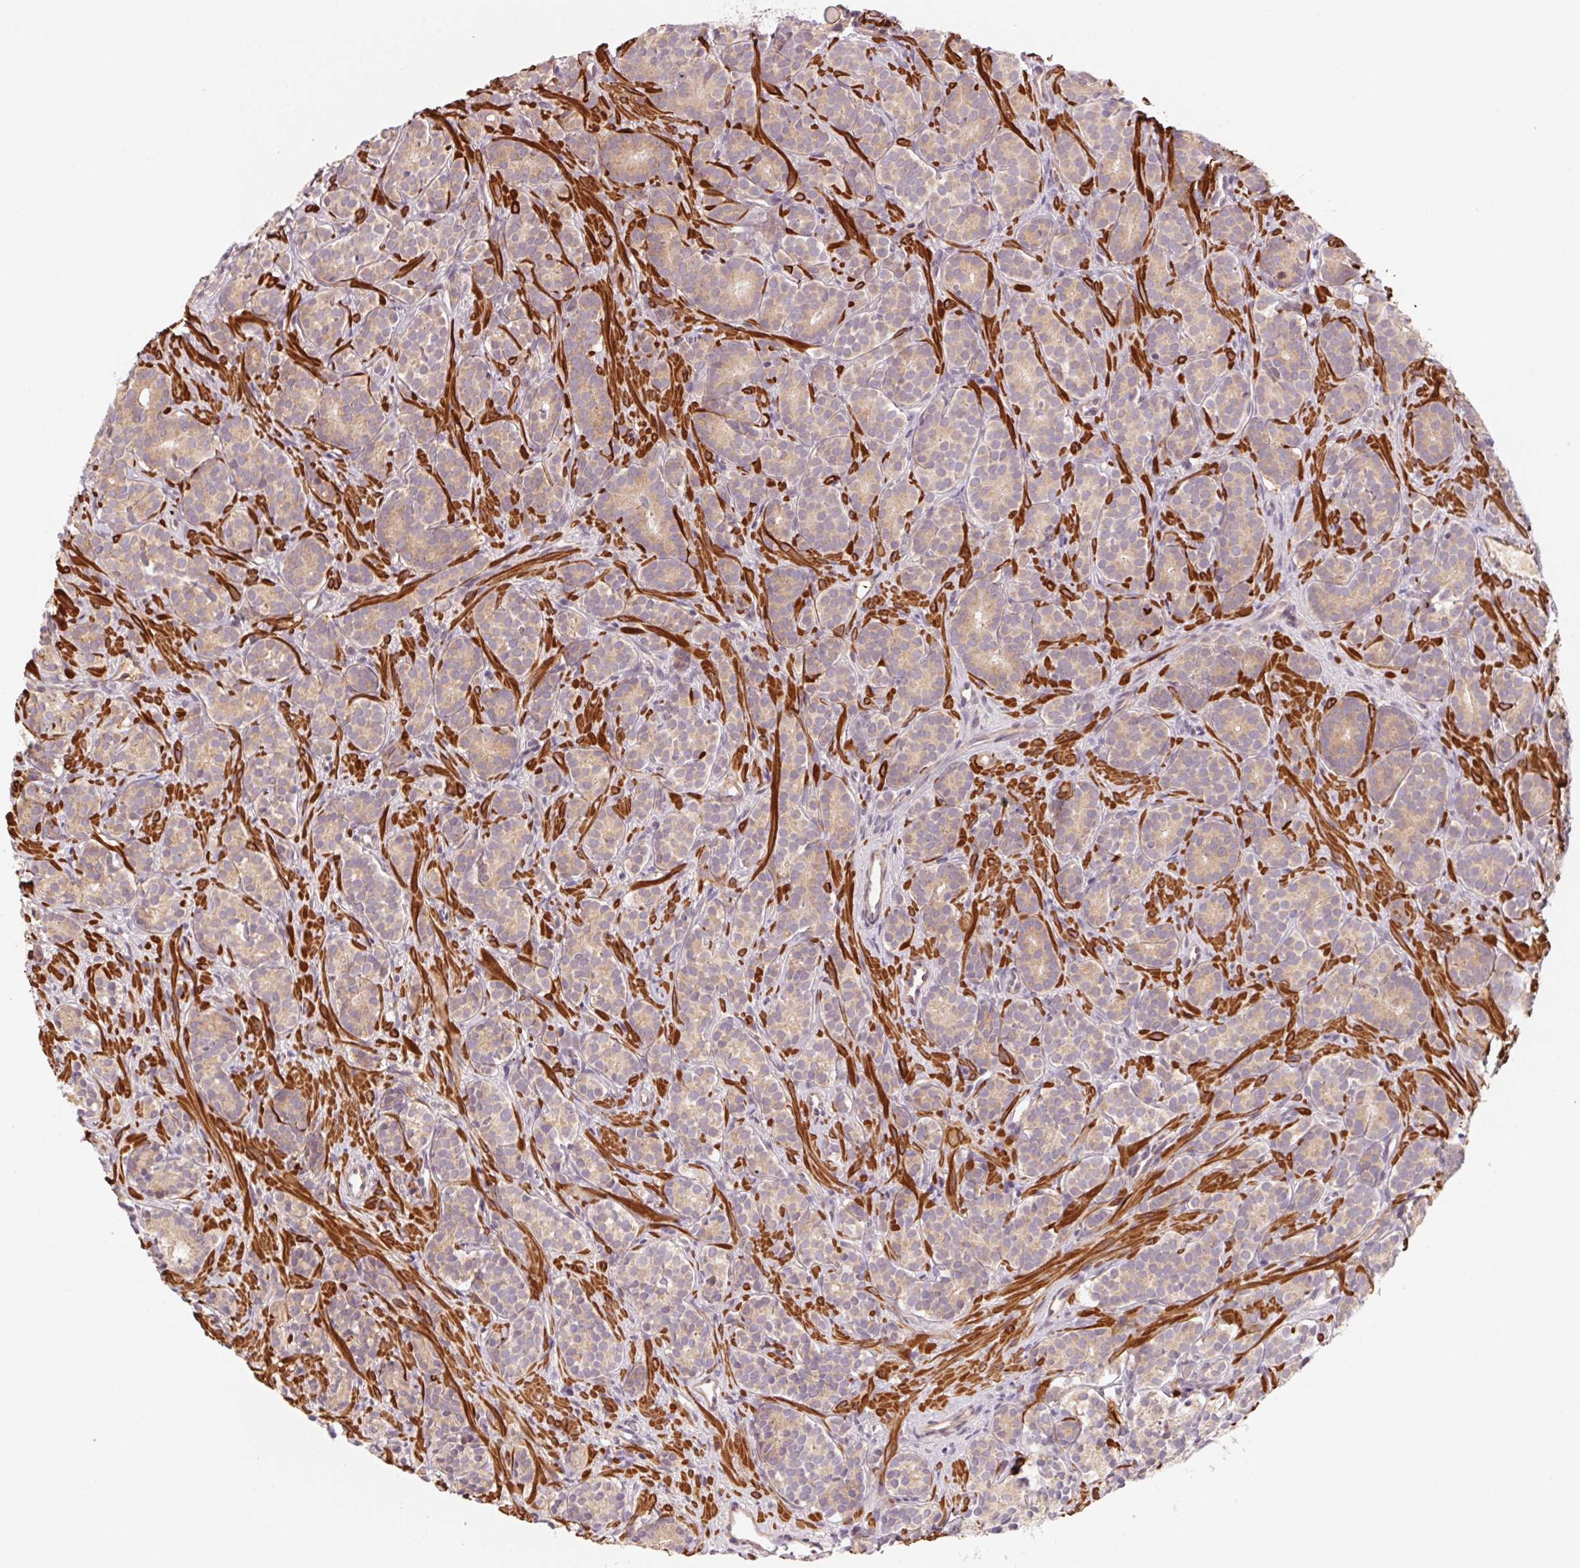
{"staining": {"intensity": "weak", "quantity": "25%-75%", "location": "cytoplasmic/membranous"}, "tissue": "prostate cancer", "cell_type": "Tumor cells", "image_type": "cancer", "snomed": [{"axis": "morphology", "description": "Adenocarcinoma, High grade"}, {"axis": "topography", "description": "Prostate"}], "caption": "Weak cytoplasmic/membranous expression for a protein is present in about 25%-75% of tumor cells of adenocarcinoma (high-grade) (prostate) using immunohistochemistry.", "gene": "CCDC112", "patient": {"sex": "male", "age": 84}}